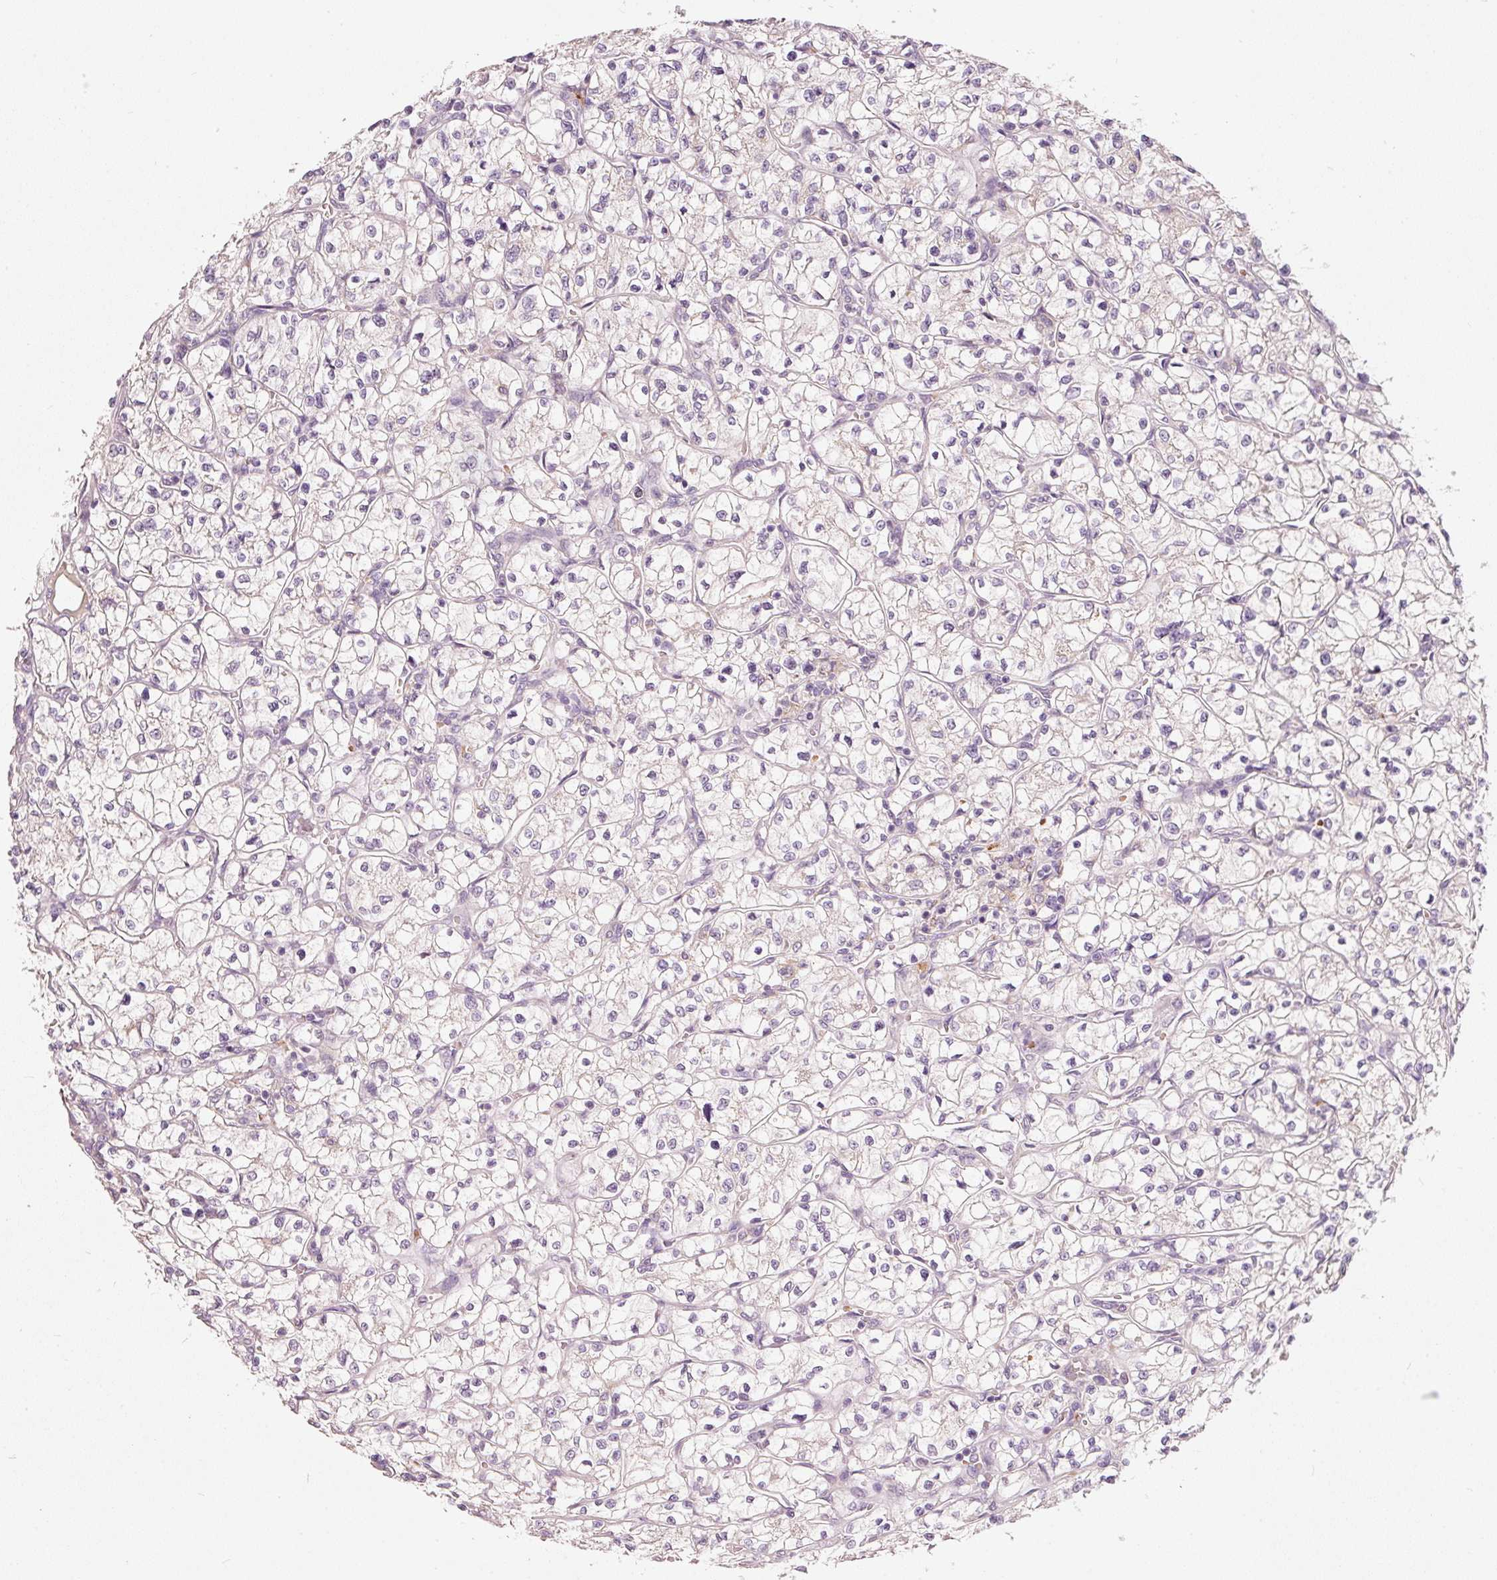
{"staining": {"intensity": "negative", "quantity": "none", "location": "none"}, "tissue": "renal cancer", "cell_type": "Tumor cells", "image_type": "cancer", "snomed": [{"axis": "morphology", "description": "Adenocarcinoma, NOS"}, {"axis": "topography", "description": "Kidney"}], "caption": "Immunohistochemical staining of human adenocarcinoma (renal) displays no significant expression in tumor cells. The staining was performed using DAB (3,3'-diaminobenzidine) to visualize the protein expression in brown, while the nuclei were stained in blue with hematoxylin (Magnification: 20x).", "gene": "KLHL21", "patient": {"sex": "female", "age": 64}}